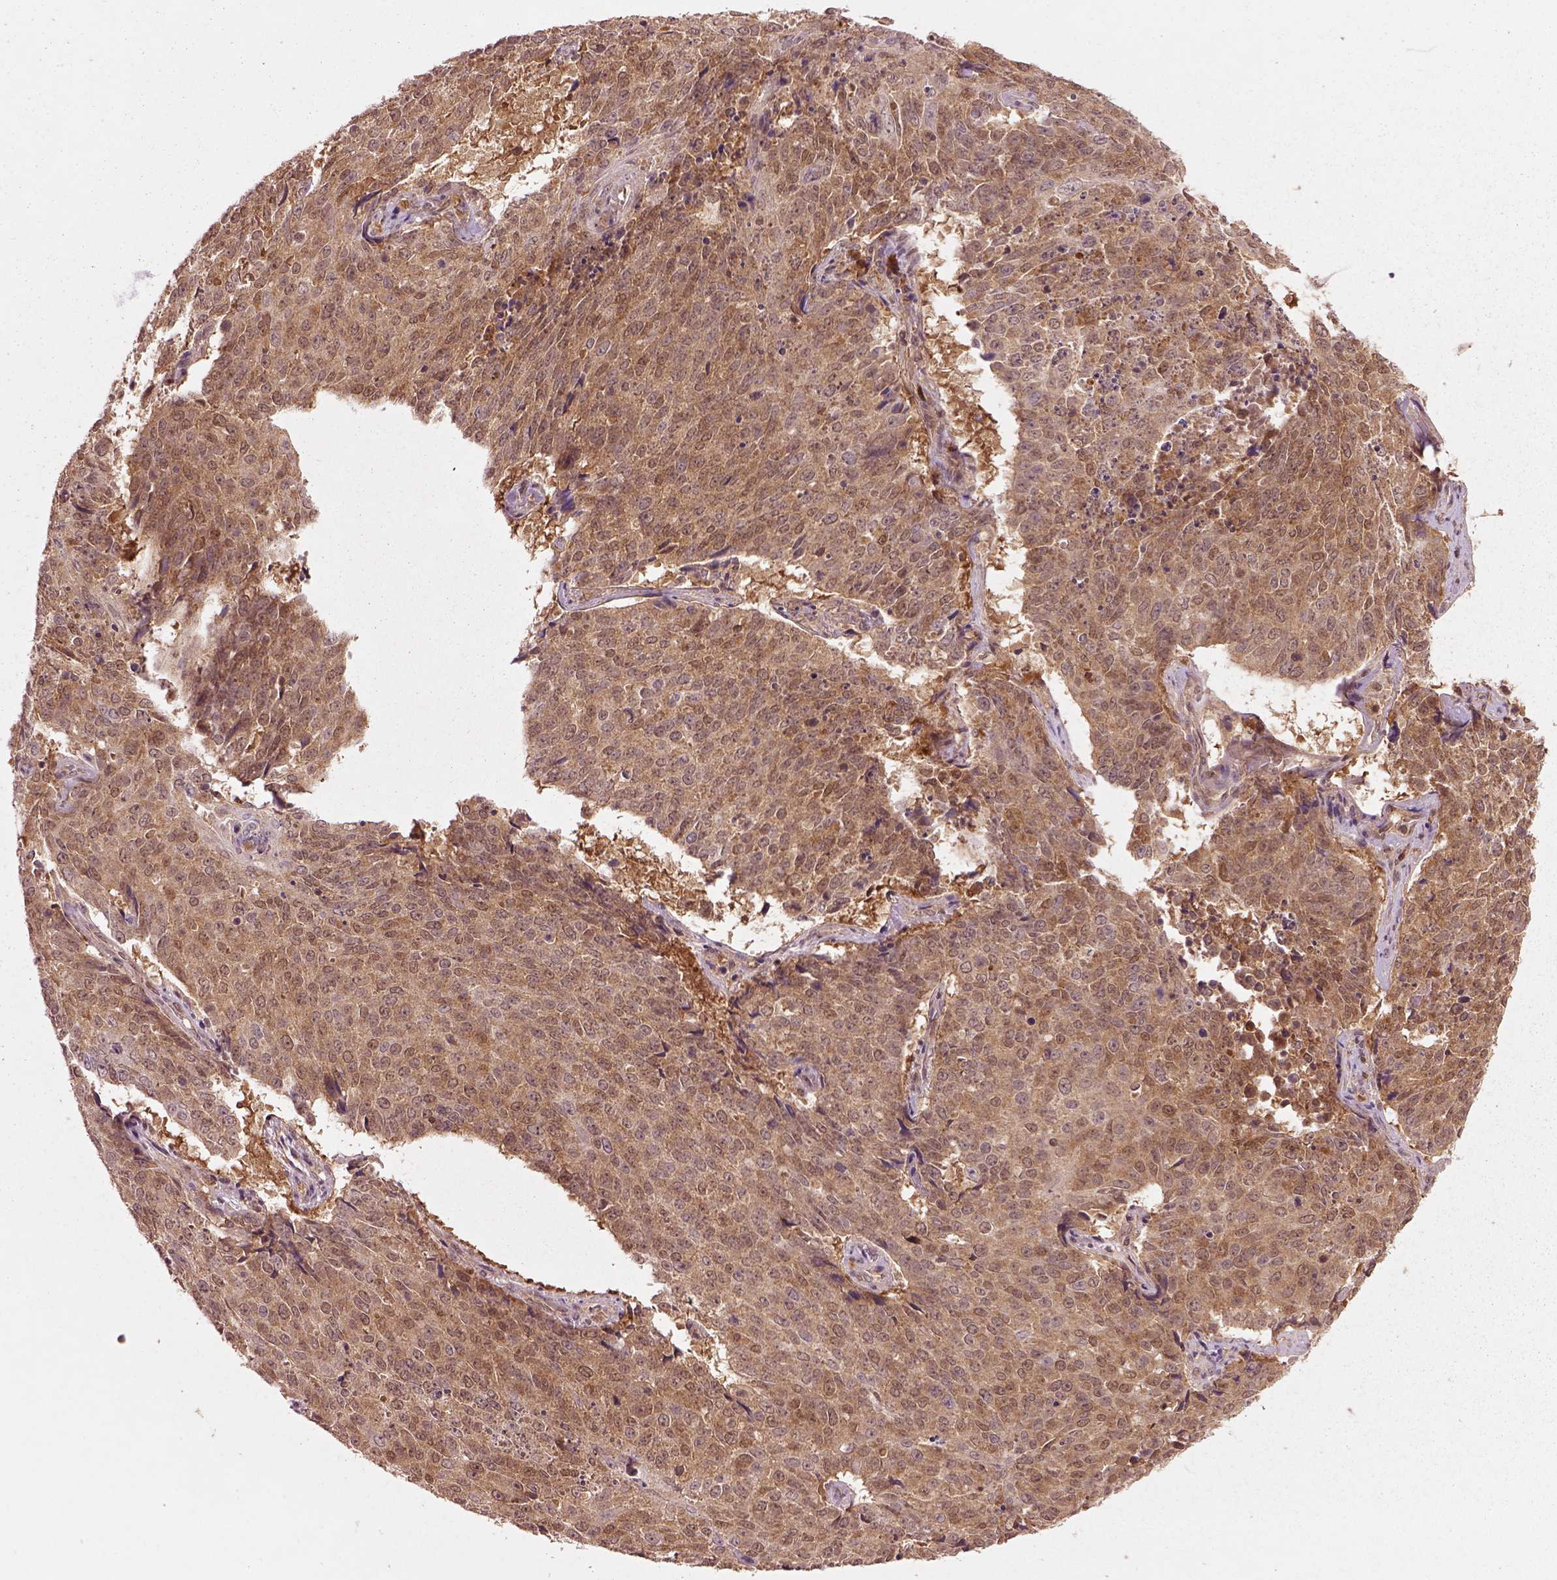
{"staining": {"intensity": "moderate", "quantity": ">75%", "location": "cytoplasmic/membranous"}, "tissue": "lung cancer", "cell_type": "Tumor cells", "image_type": "cancer", "snomed": [{"axis": "morphology", "description": "Normal tissue, NOS"}, {"axis": "morphology", "description": "Squamous cell carcinoma, NOS"}, {"axis": "topography", "description": "Bronchus"}, {"axis": "topography", "description": "Lung"}], "caption": "Lung cancer stained for a protein reveals moderate cytoplasmic/membranous positivity in tumor cells. The staining was performed using DAB (3,3'-diaminobenzidine) to visualize the protein expression in brown, while the nuclei were stained in blue with hematoxylin (Magnification: 20x).", "gene": "MDP1", "patient": {"sex": "male", "age": 64}}